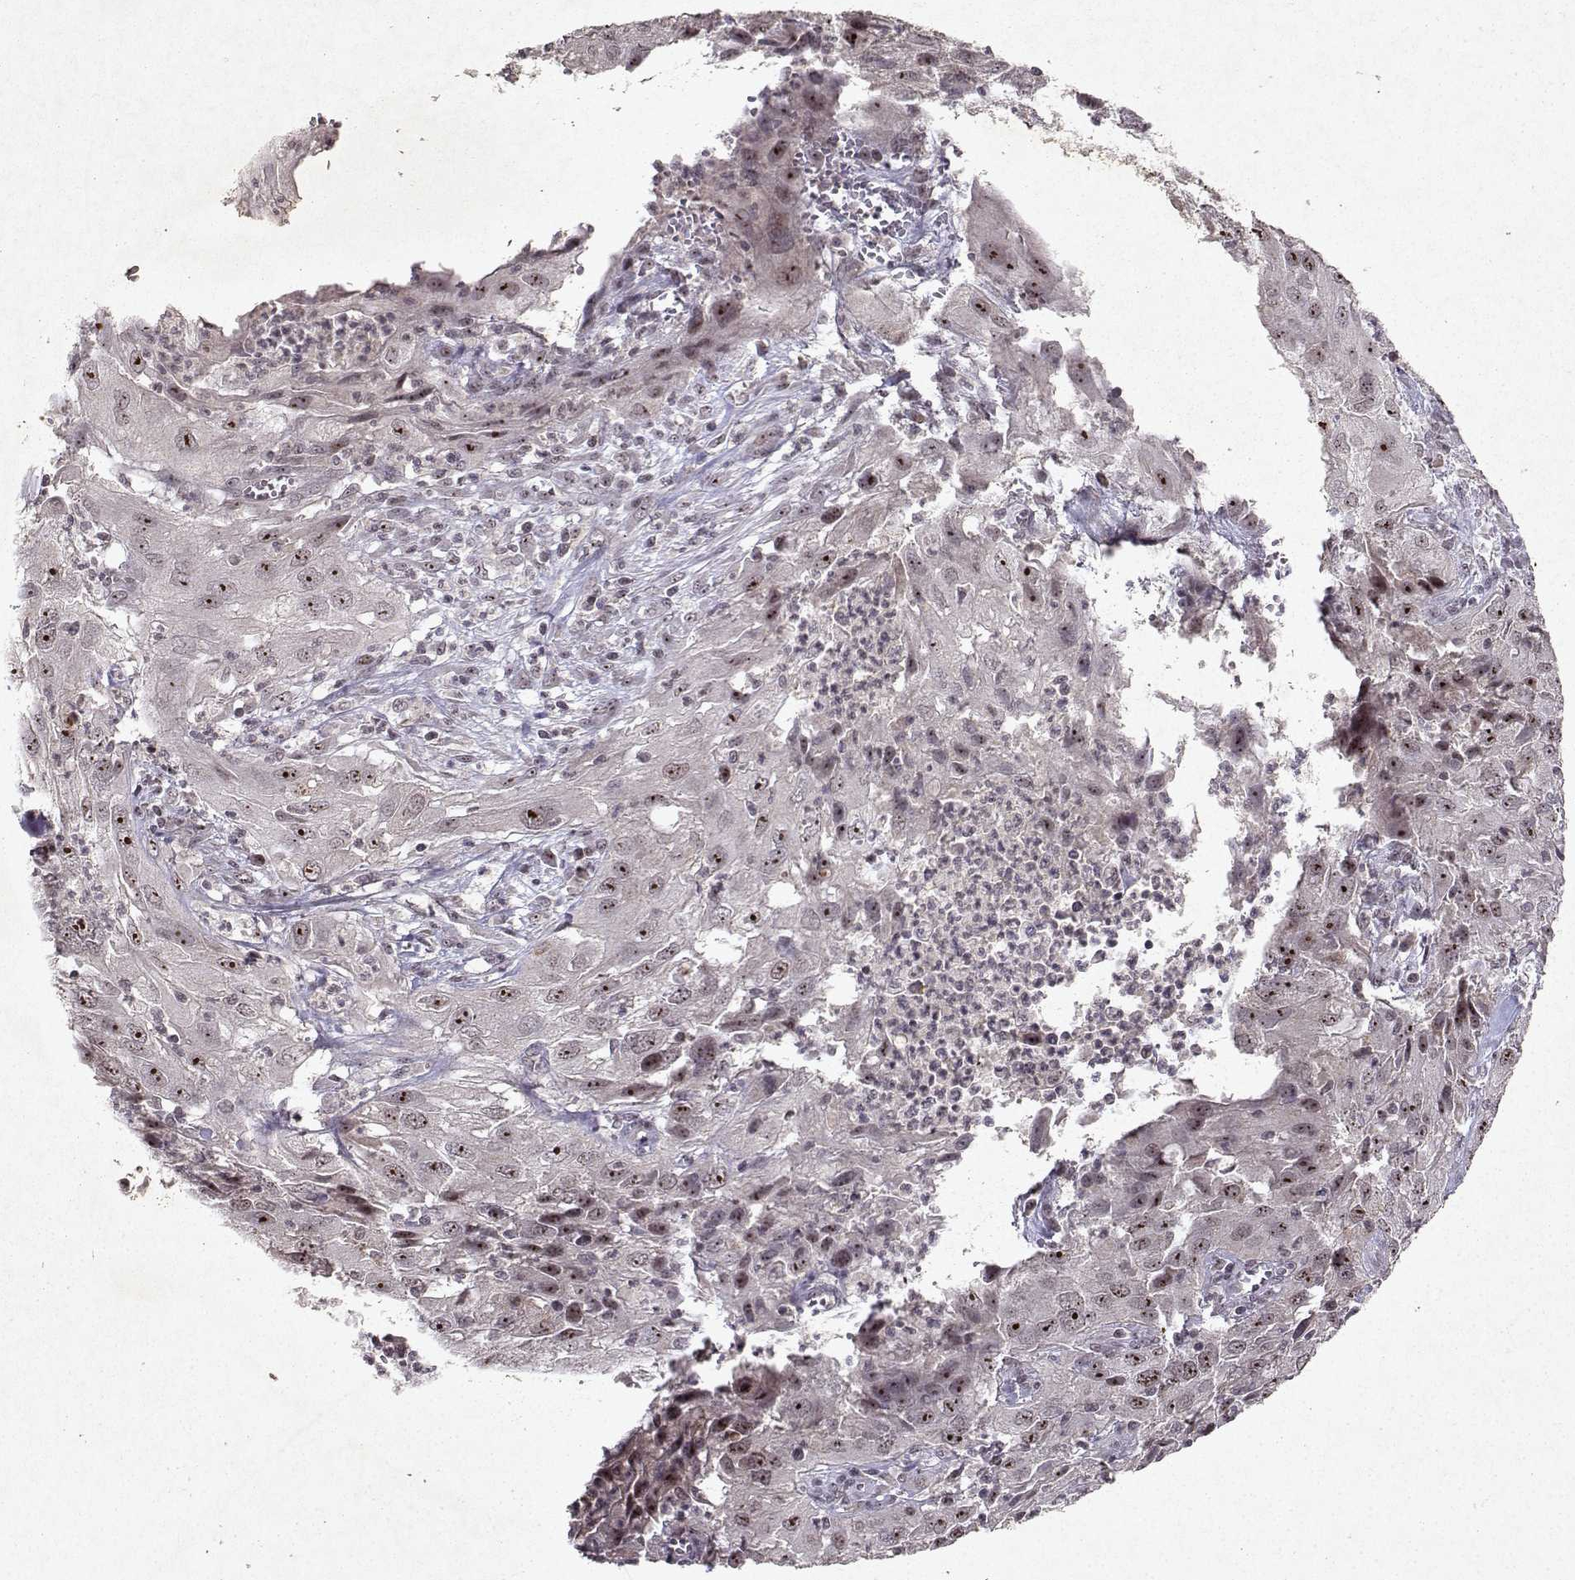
{"staining": {"intensity": "strong", "quantity": ">75%", "location": "nuclear"}, "tissue": "cervical cancer", "cell_type": "Tumor cells", "image_type": "cancer", "snomed": [{"axis": "morphology", "description": "Squamous cell carcinoma, NOS"}, {"axis": "topography", "description": "Cervix"}], "caption": "Immunohistochemistry (IHC) micrograph of neoplastic tissue: cervical squamous cell carcinoma stained using immunohistochemistry (IHC) displays high levels of strong protein expression localized specifically in the nuclear of tumor cells, appearing as a nuclear brown color.", "gene": "DDX56", "patient": {"sex": "female", "age": 32}}